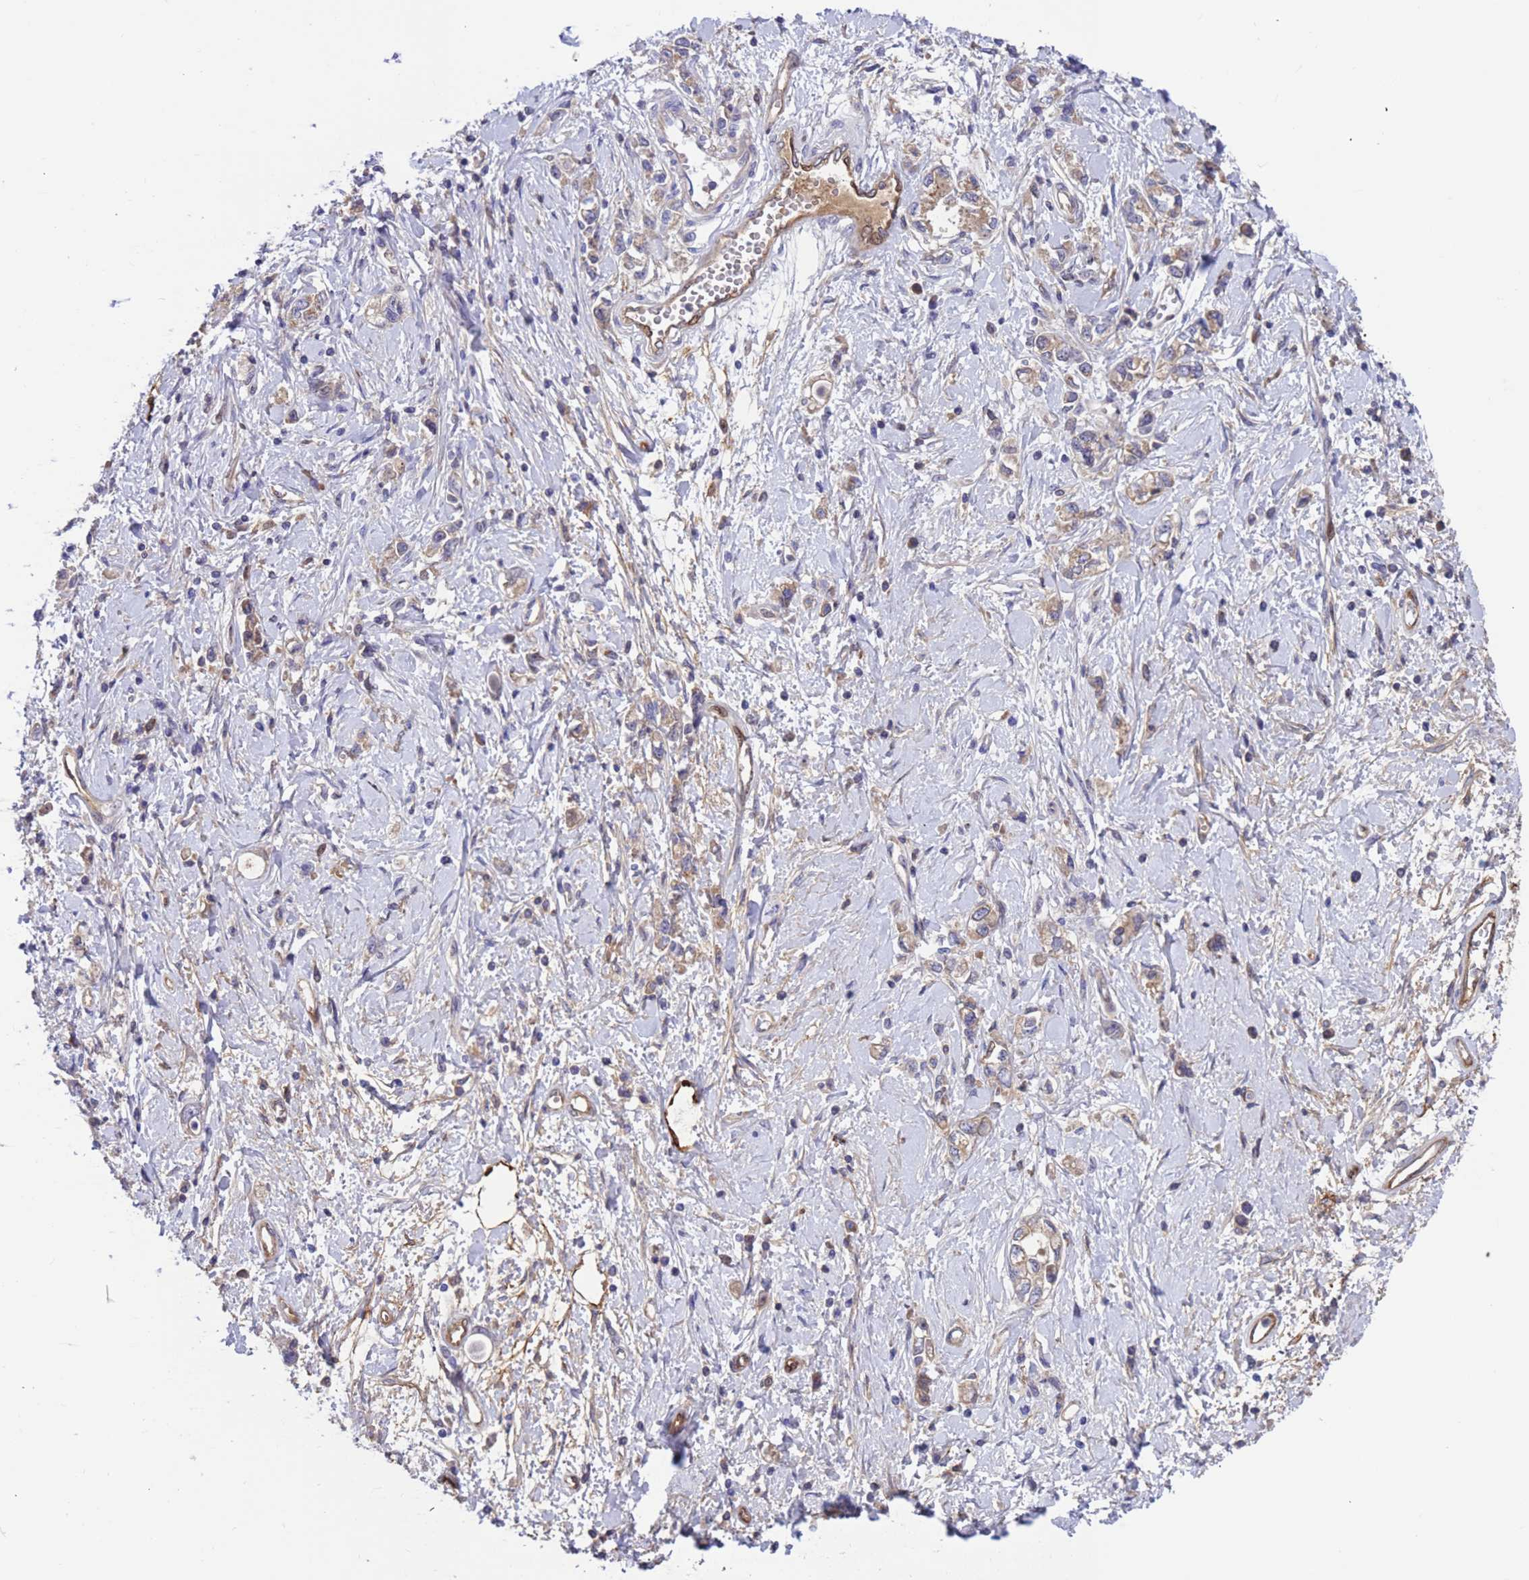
{"staining": {"intensity": "negative", "quantity": "none", "location": "none"}, "tissue": "stomach cancer", "cell_type": "Tumor cells", "image_type": "cancer", "snomed": [{"axis": "morphology", "description": "Adenocarcinoma, NOS"}, {"axis": "topography", "description": "Stomach"}], "caption": "The image demonstrates no significant positivity in tumor cells of stomach adenocarcinoma.", "gene": "FOXRED1", "patient": {"sex": "female", "age": 76}}